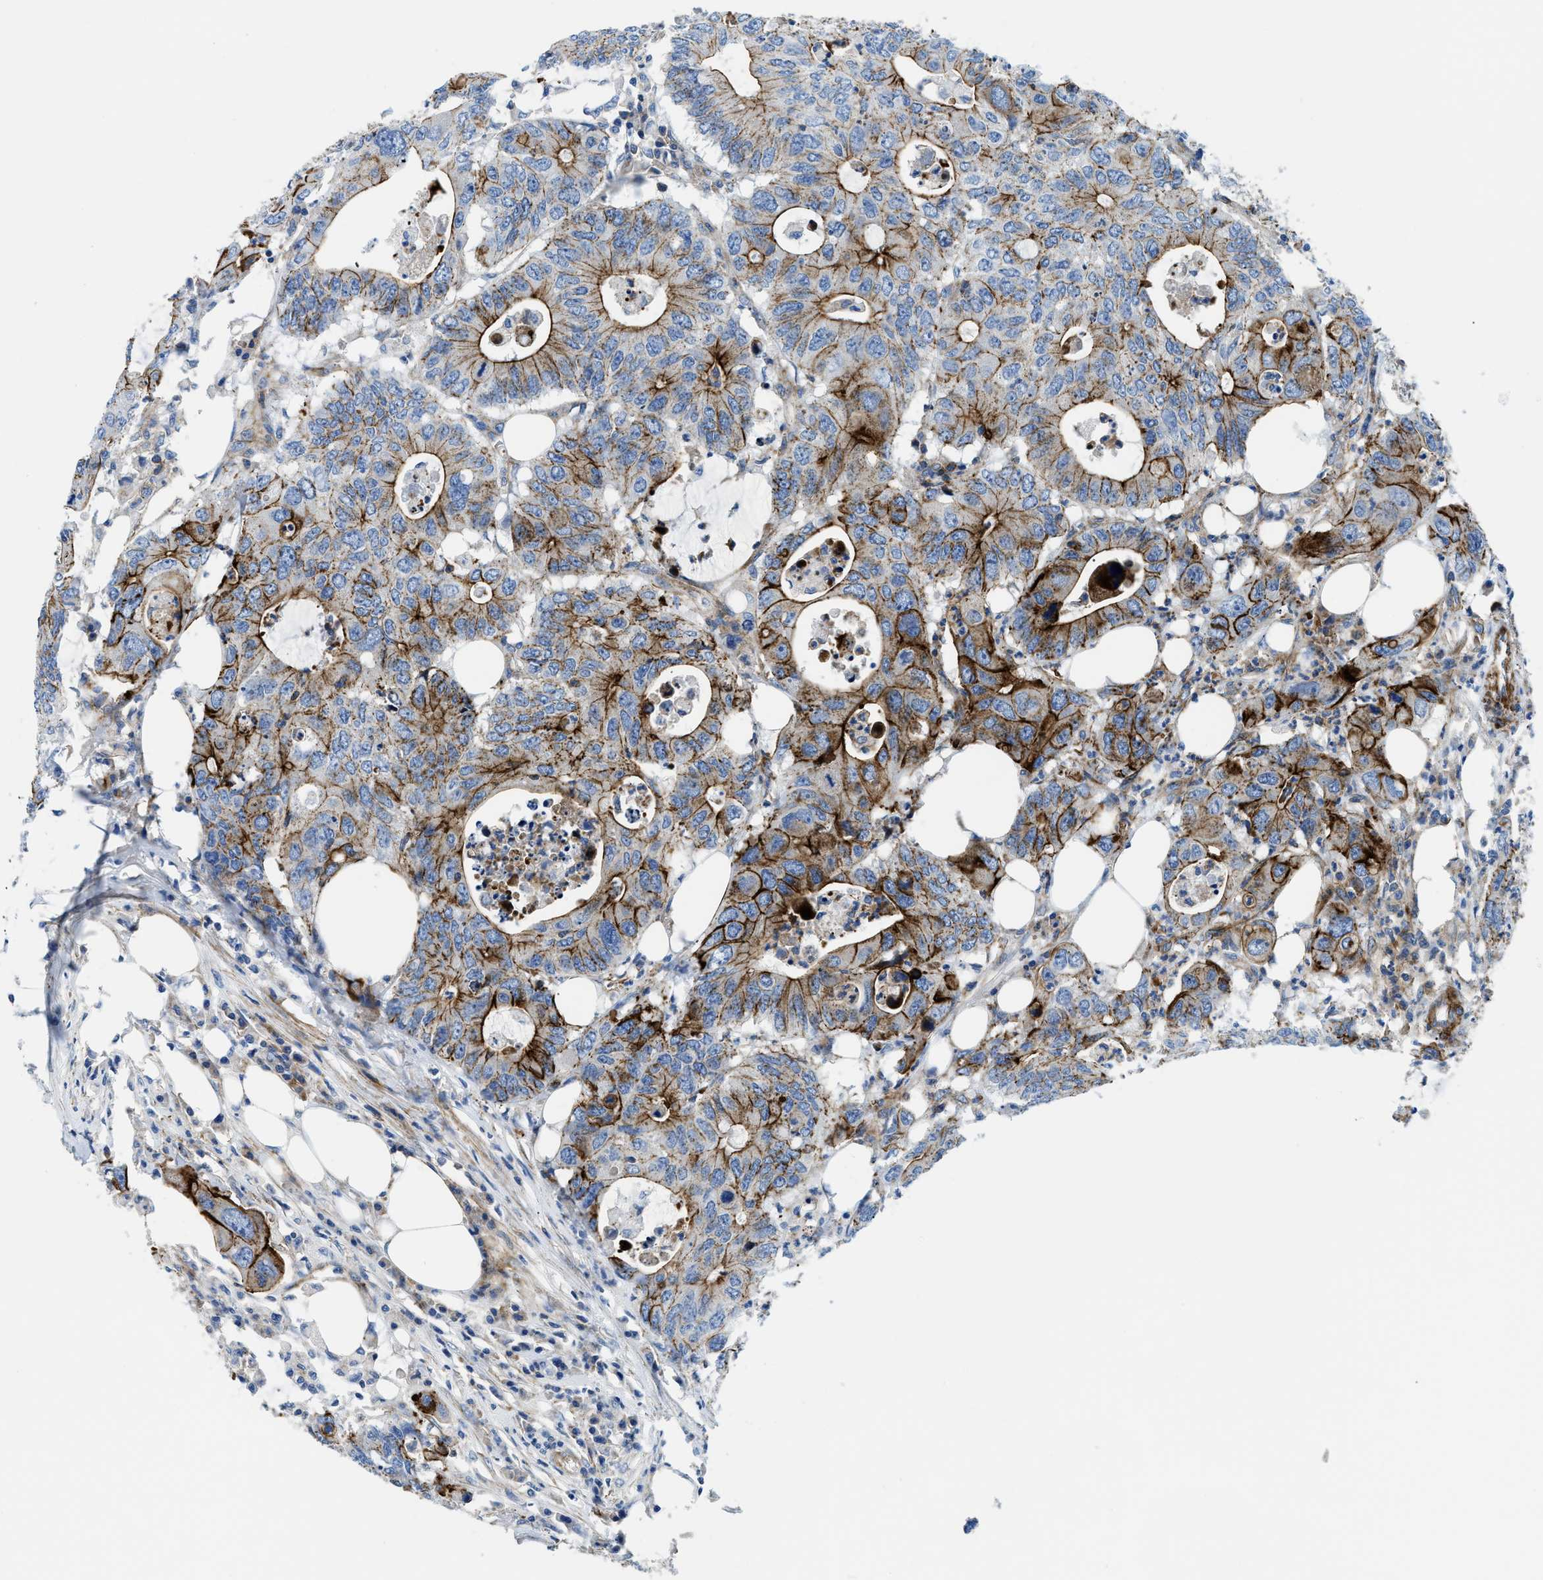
{"staining": {"intensity": "strong", "quantity": "25%-75%", "location": "cytoplasmic/membranous"}, "tissue": "colorectal cancer", "cell_type": "Tumor cells", "image_type": "cancer", "snomed": [{"axis": "morphology", "description": "Adenocarcinoma, NOS"}, {"axis": "topography", "description": "Colon"}], "caption": "There is high levels of strong cytoplasmic/membranous staining in tumor cells of adenocarcinoma (colorectal), as demonstrated by immunohistochemical staining (brown color).", "gene": "CUTA", "patient": {"sex": "male", "age": 71}}